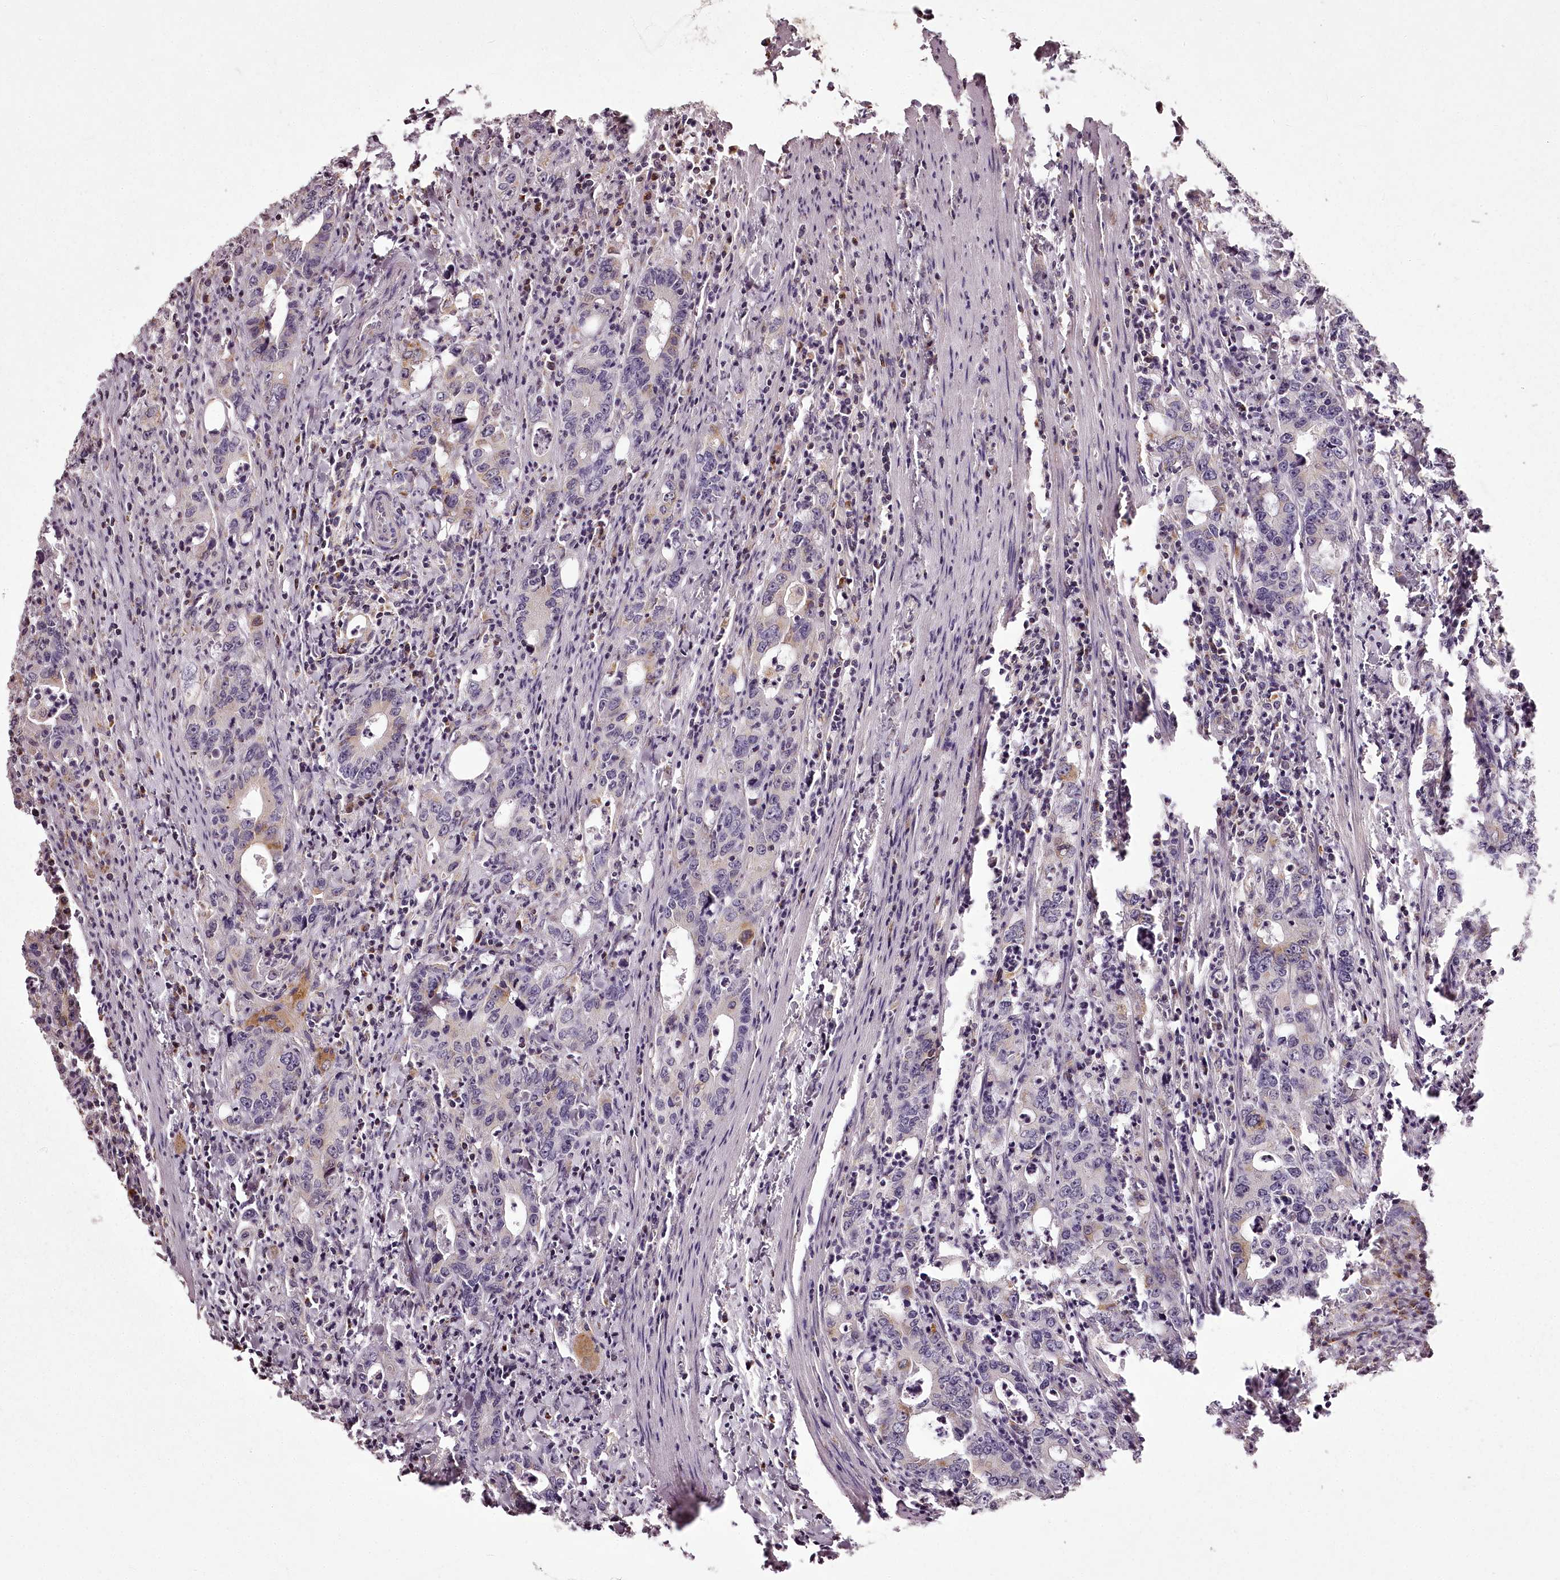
{"staining": {"intensity": "moderate", "quantity": "<25%", "location": "cytoplasmic/membranous"}, "tissue": "colorectal cancer", "cell_type": "Tumor cells", "image_type": "cancer", "snomed": [{"axis": "morphology", "description": "Adenocarcinoma, NOS"}, {"axis": "topography", "description": "Colon"}], "caption": "Protein positivity by immunohistochemistry shows moderate cytoplasmic/membranous staining in about <25% of tumor cells in adenocarcinoma (colorectal).", "gene": "CHCHD2", "patient": {"sex": "female", "age": 75}}